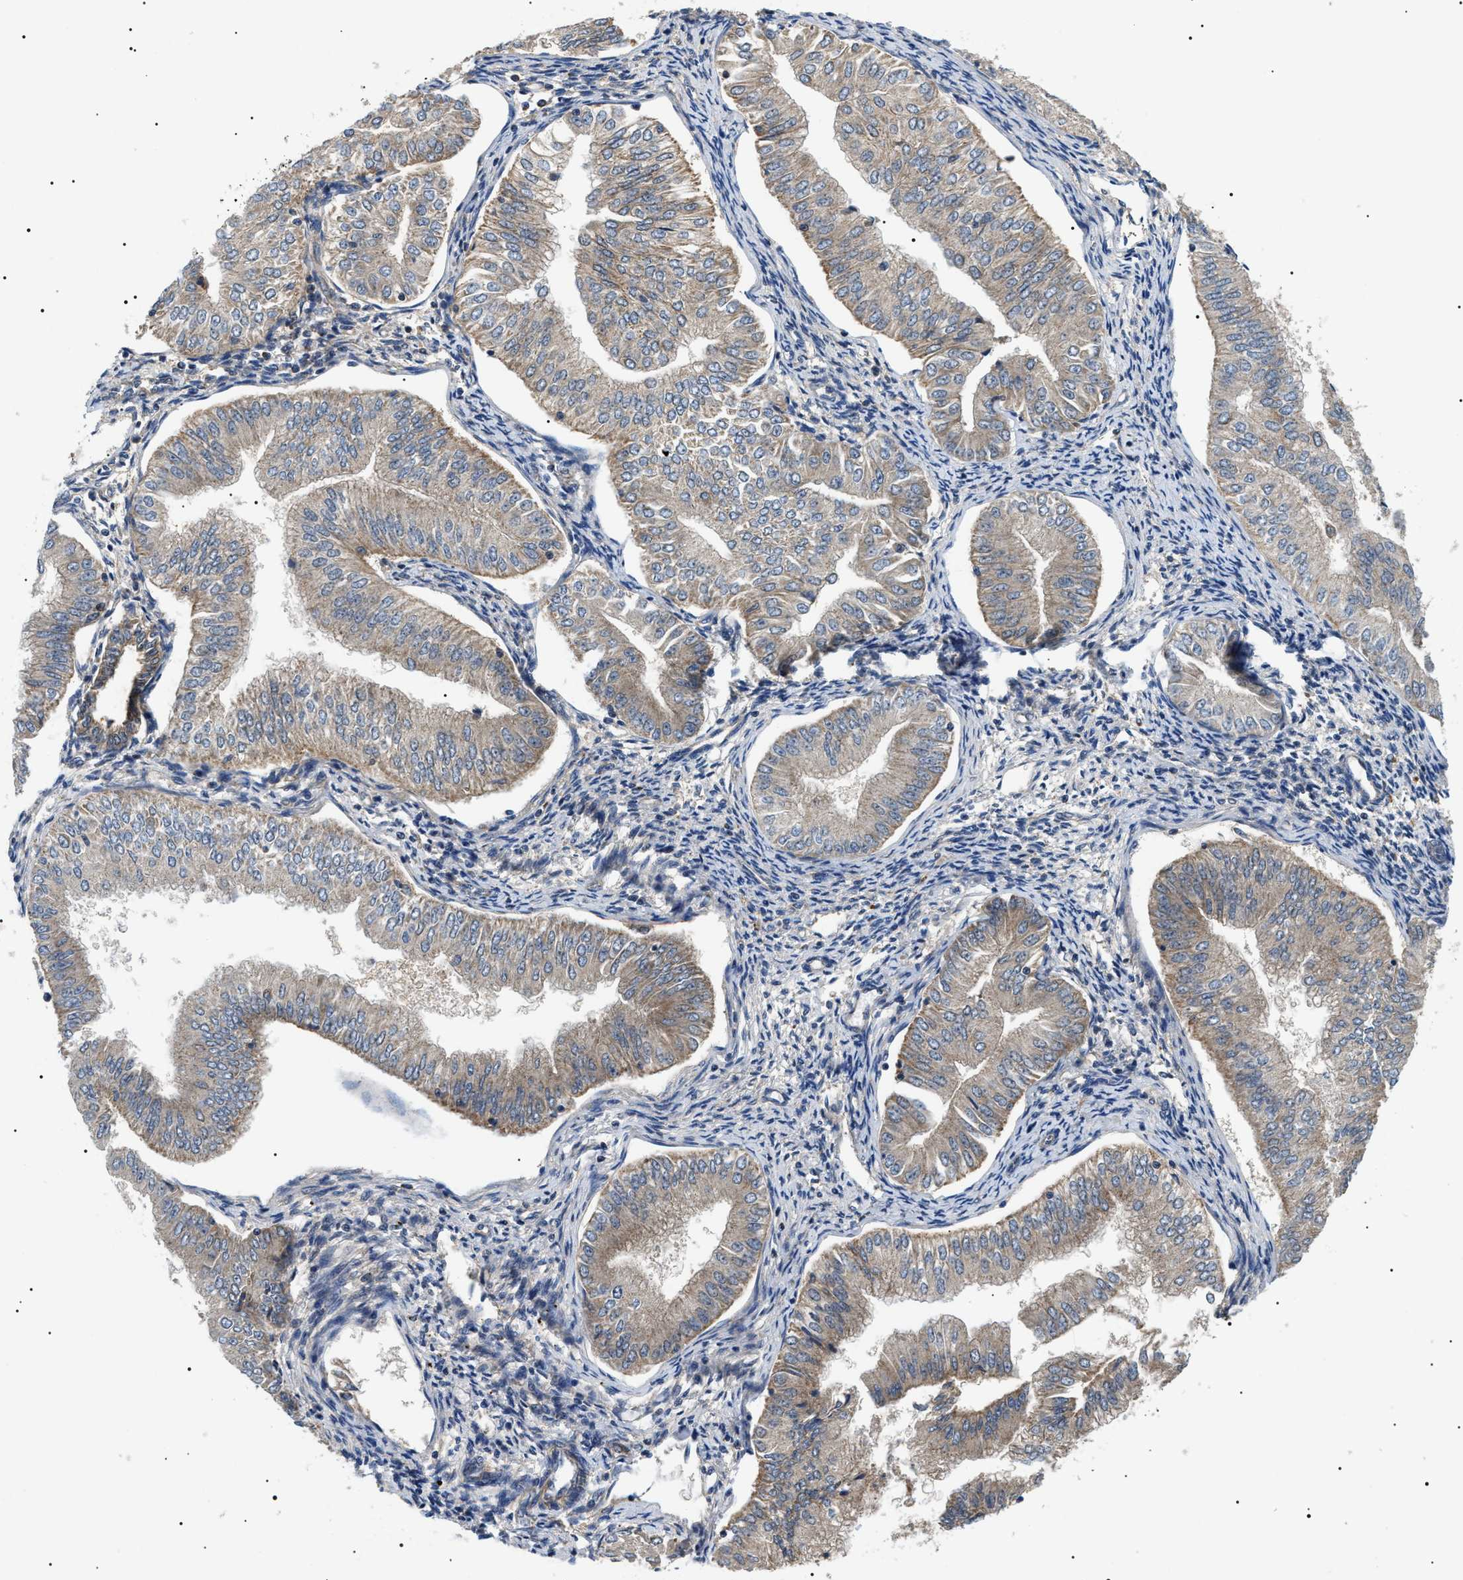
{"staining": {"intensity": "weak", "quantity": ">75%", "location": "cytoplasmic/membranous"}, "tissue": "endometrial cancer", "cell_type": "Tumor cells", "image_type": "cancer", "snomed": [{"axis": "morphology", "description": "Normal tissue, NOS"}, {"axis": "morphology", "description": "Adenocarcinoma, NOS"}, {"axis": "topography", "description": "Endometrium"}], "caption": "Protein expression analysis of human endometrial cancer reveals weak cytoplasmic/membranous staining in approximately >75% of tumor cells.", "gene": "OXSM", "patient": {"sex": "female", "age": 53}}